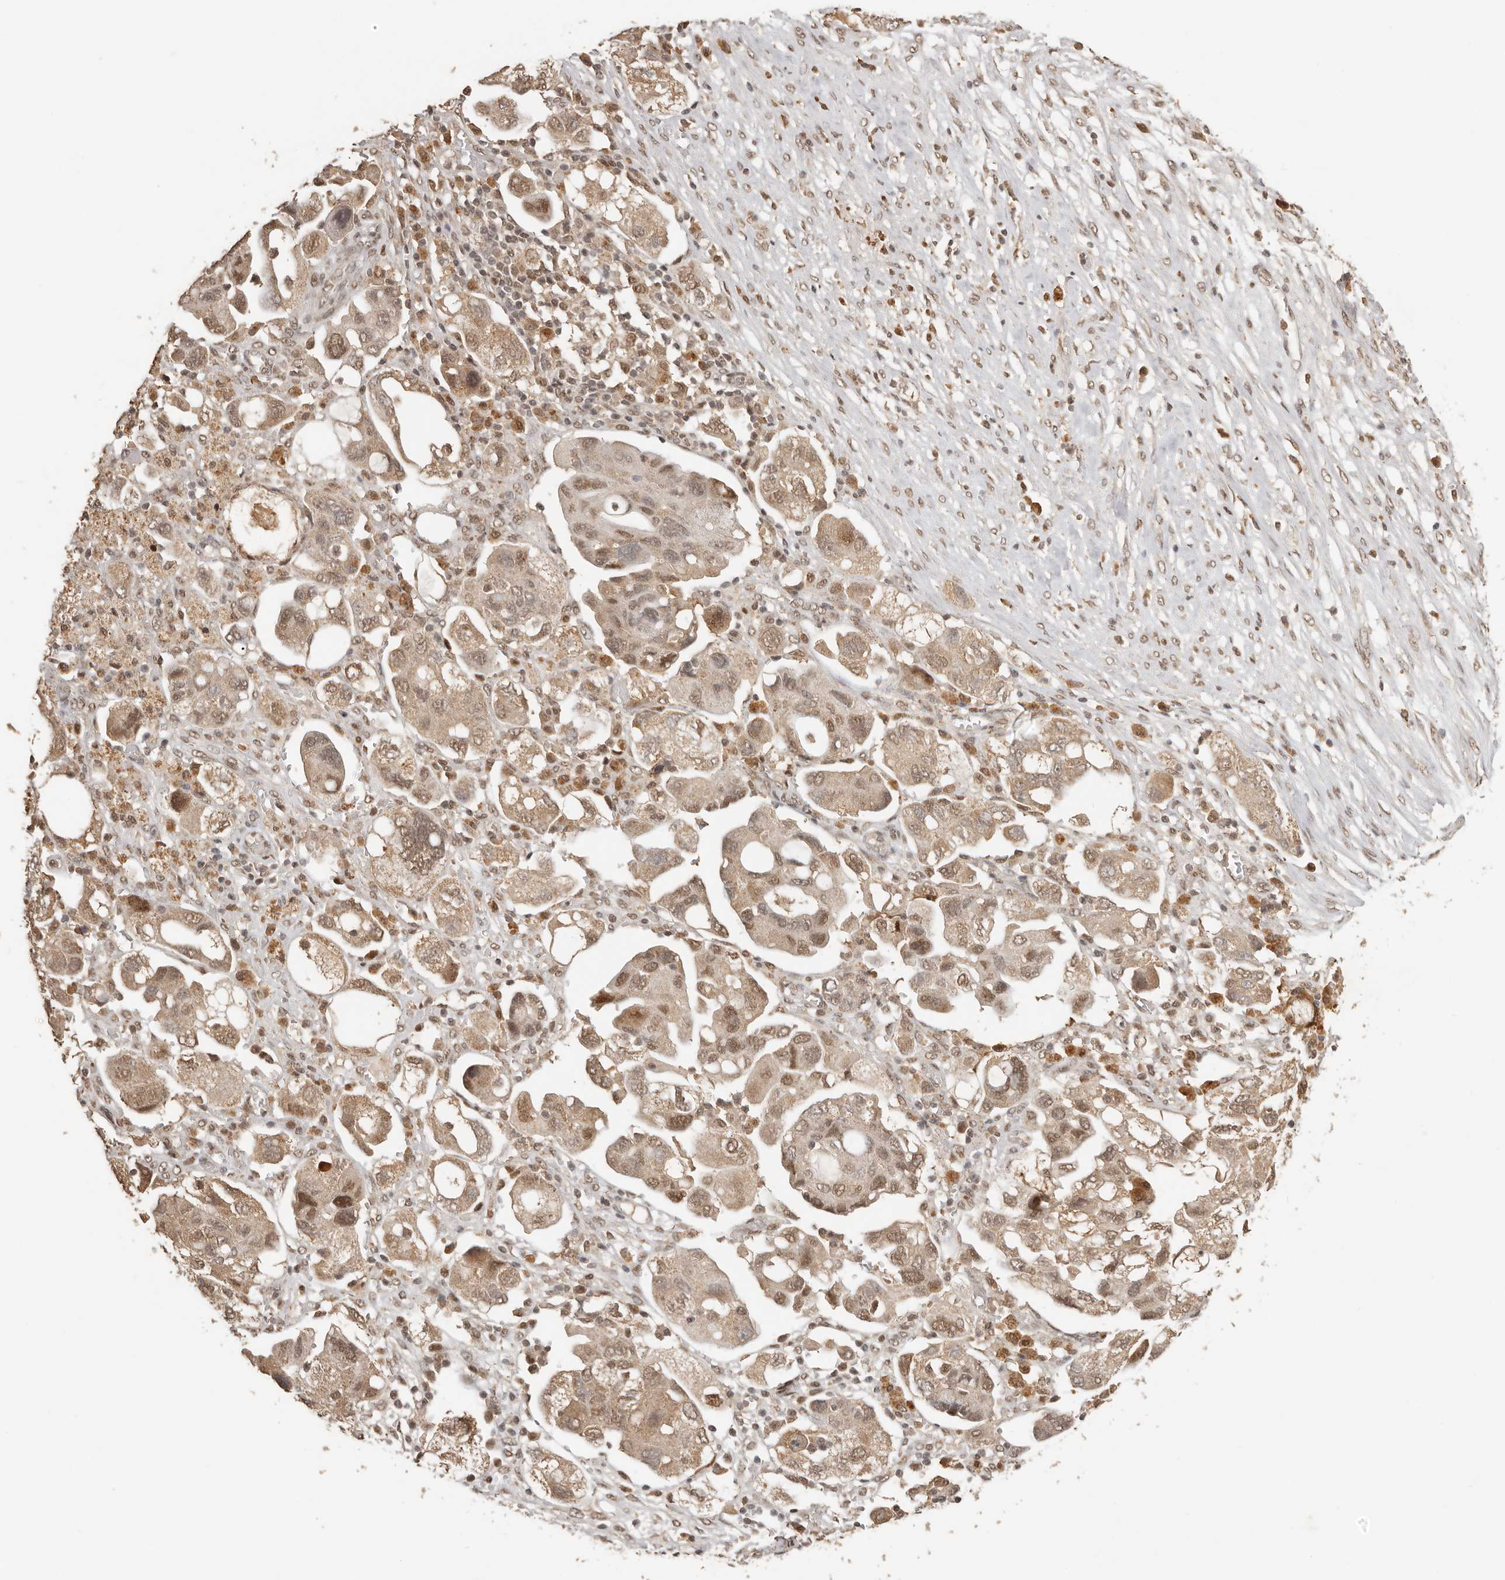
{"staining": {"intensity": "moderate", "quantity": ">75%", "location": "cytoplasmic/membranous,nuclear"}, "tissue": "ovarian cancer", "cell_type": "Tumor cells", "image_type": "cancer", "snomed": [{"axis": "morphology", "description": "Carcinoma, NOS"}, {"axis": "morphology", "description": "Cystadenocarcinoma, serous, NOS"}, {"axis": "topography", "description": "Ovary"}], "caption": "IHC of human ovarian cancer (carcinoma) exhibits medium levels of moderate cytoplasmic/membranous and nuclear expression in about >75% of tumor cells. Nuclei are stained in blue.", "gene": "SEC14L1", "patient": {"sex": "female", "age": 69}}